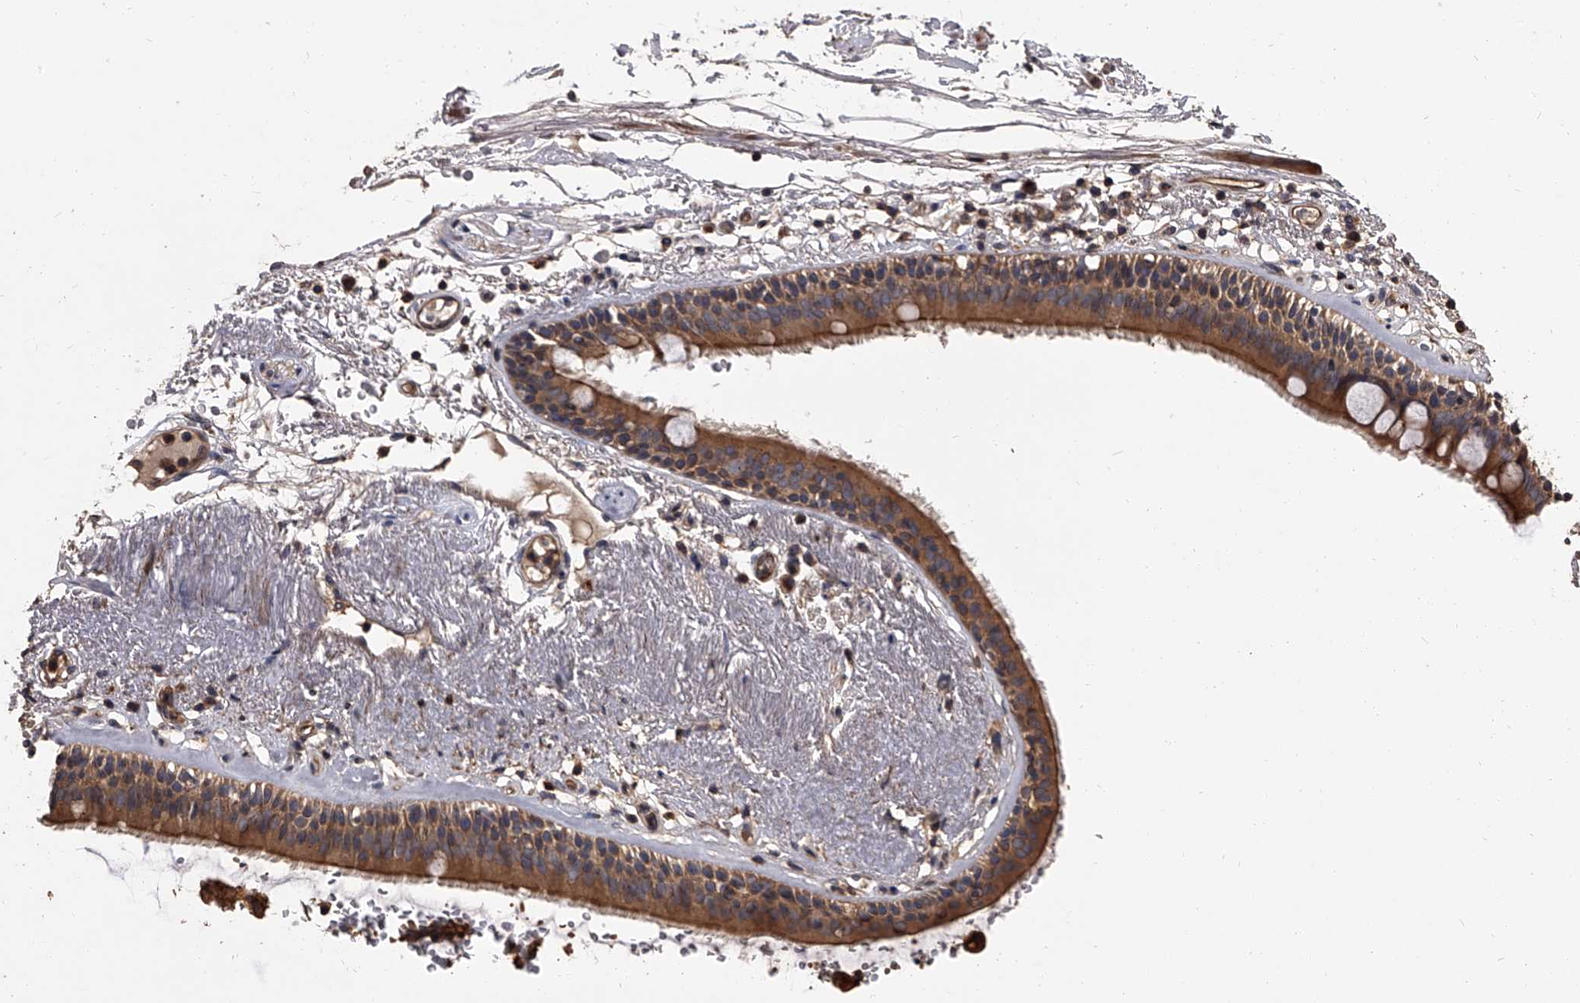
{"staining": {"intensity": "moderate", "quantity": ">75%", "location": "cytoplasmic/membranous"}, "tissue": "adipose tissue", "cell_type": "Adipocytes", "image_type": "normal", "snomed": [{"axis": "morphology", "description": "Normal tissue, NOS"}, {"axis": "topography", "description": "Cartilage tissue"}], "caption": "Normal adipose tissue was stained to show a protein in brown. There is medium levels of moderate cytoplasmic/membranous positivity in about >75% of adipocytes. Nuclei are stained in blue.", "gene": "STK36", "patient": {"sex": "female", "age": 63}}